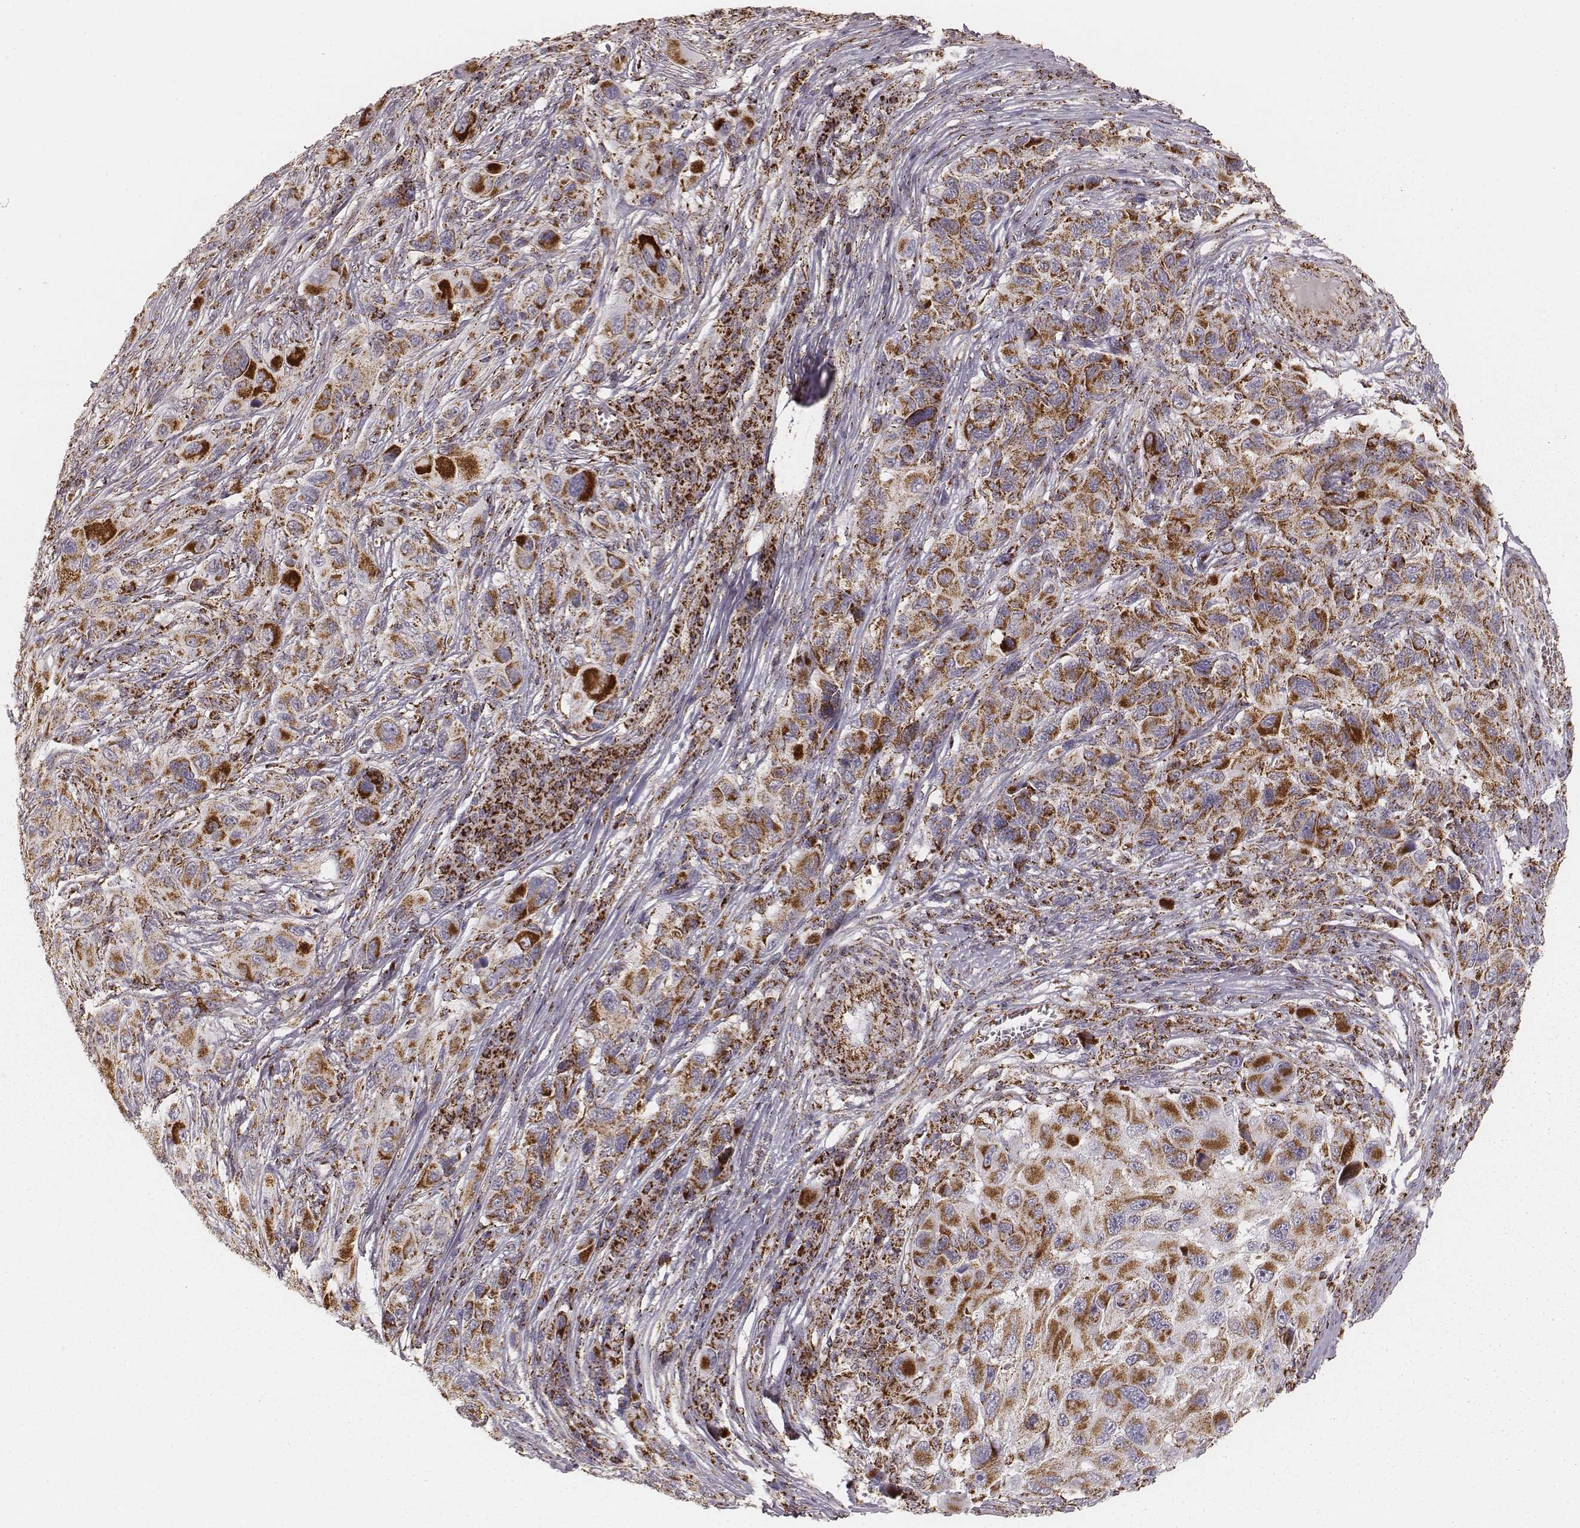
{"staining": {"intensity": "moderate", "quantity": ">75%", "location": "cytoplasmic/membranous"}, "tissue": "melanoma", "cell_type": "Tumor cells", "image_type": "cancer", "snomed": [{"axis": "morphology", "description": "Malignant melanoma, NOS"}, {"axis": "topography", "description": "Skin"}], "caption": "This micrograph shows immunohistochemistry staining of human malignant melanoma, with medium moderate cytoplasmic/membranous expression in approximately >75% of tumor cells.", "gene": "CS", "patient": {"sex": "male", "age": 53}}